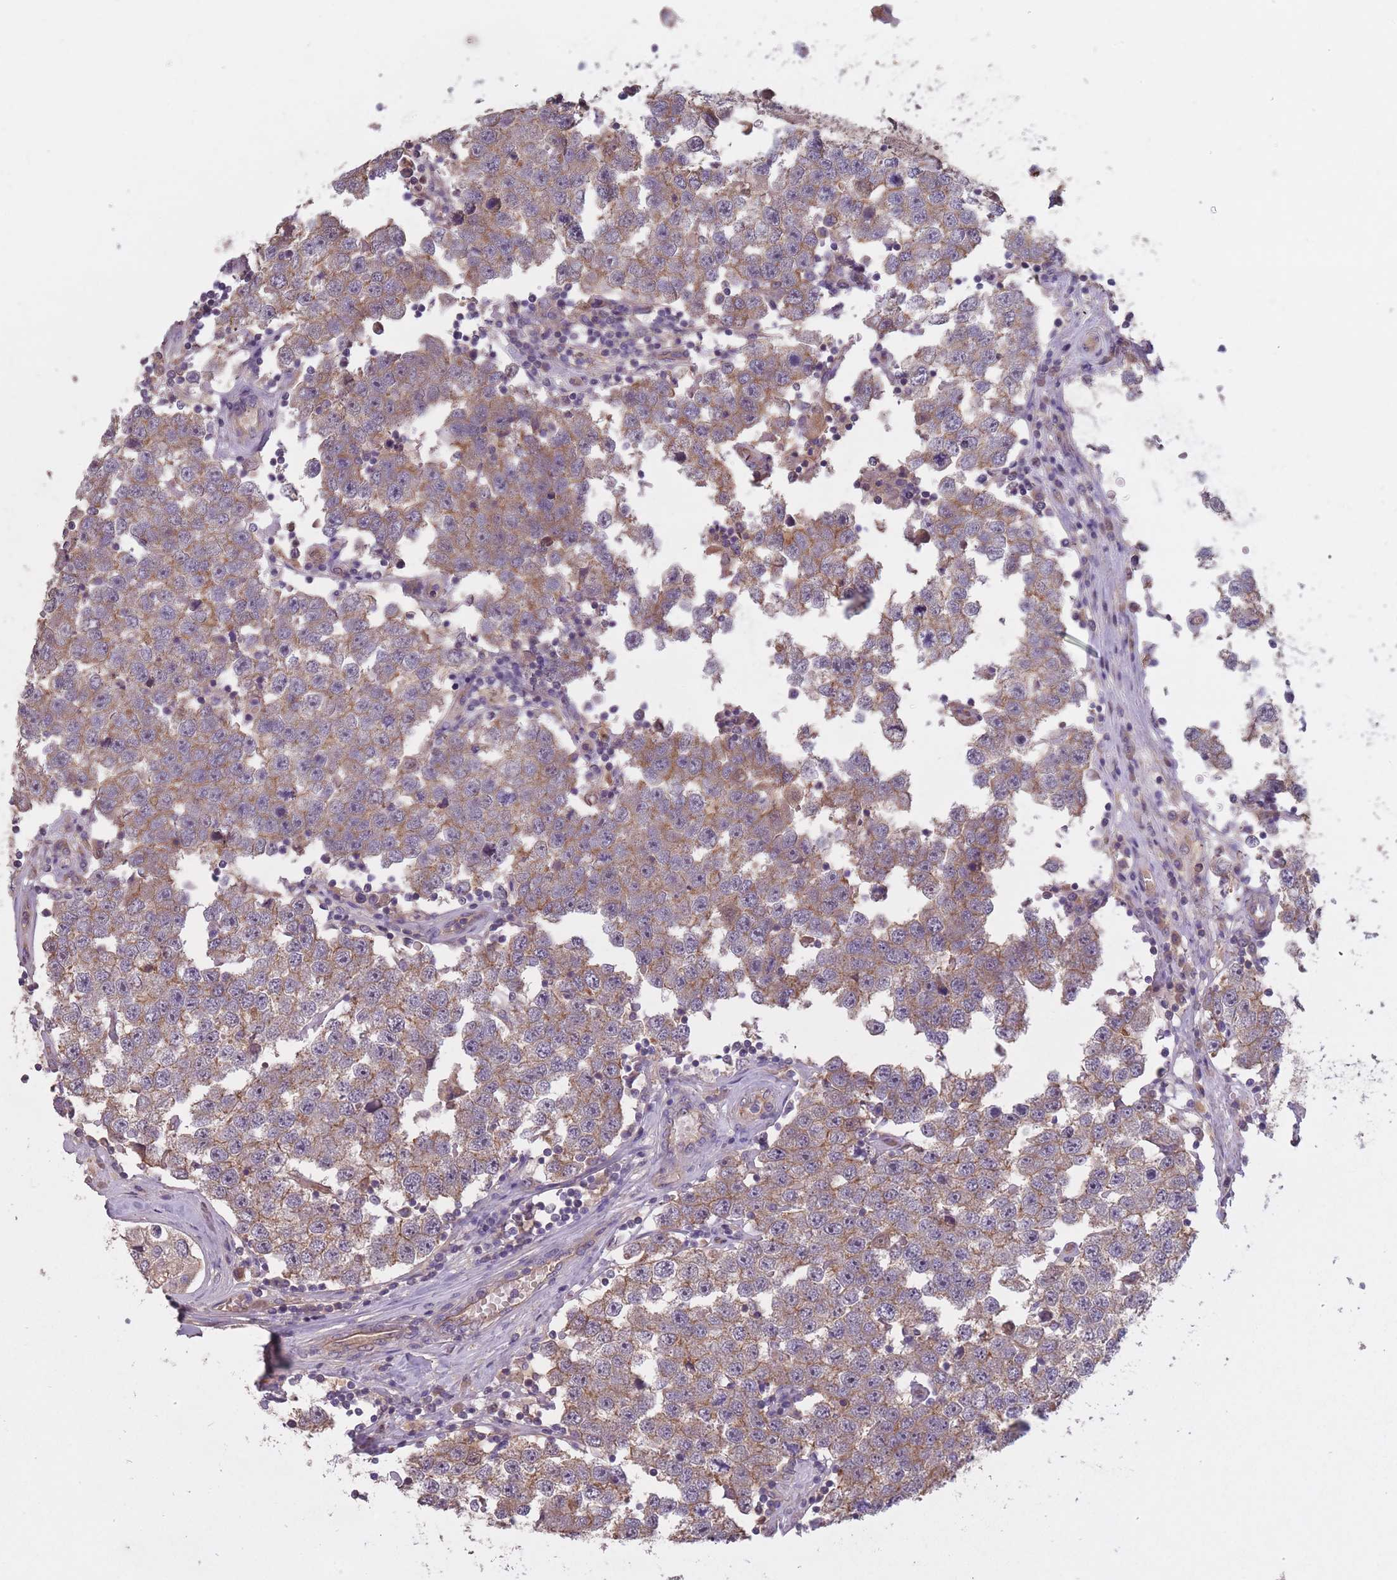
{"staining": {"intensity": "moderate", "quantity": "<25%", "location": "cytoplasmic/membranous"}, "tissue": "testis cancer", "cell_type": "Tumor cells", "image_type": "cancer", "snomed": [{"axis": "morphology", "description": "Seminoma, NOS"}, {"axis": "topography", "description": "Testis"}], "caption": "Tumor cells demonstrate low levels of moderate cytoplasmic/membranous staining in about <25% of cells in testis cancer (seminoma).", "gene": "KIAA1755", "patient": {"sex": "male", "age": 34}}